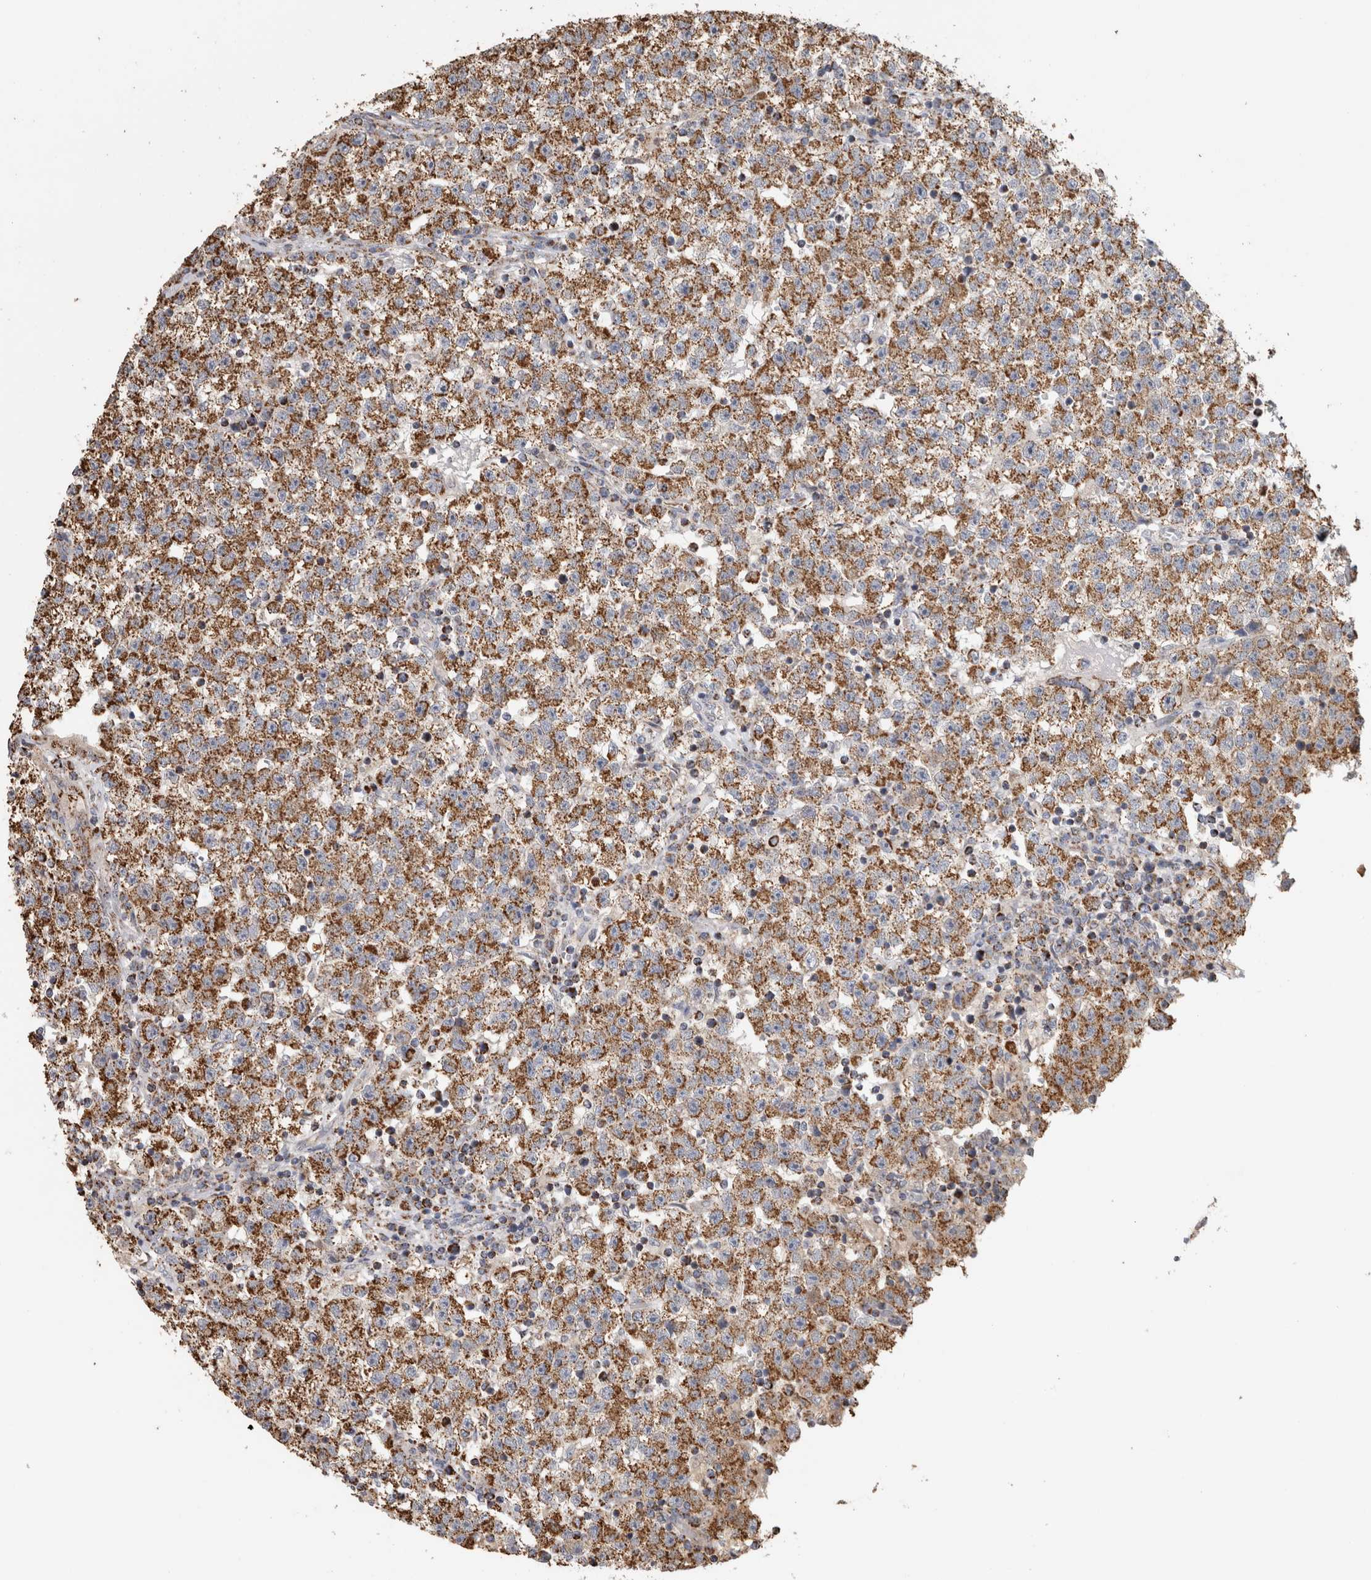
{"staining": {"intensity": "moderate", "quantity": ">75%", "location": "cytoplasmic/membranous"}, "tissue": "testis cancer", "cell_type": "Tumor cells", "image_type": "cancer", "snomed": [{"axis": "morphology", "description": "Seminoma, NOS"}, {"axis": "topography", "description": "Testis"}], "caption": "Immunohistochemical staining of testis cancer demonstrates medium levels of moderate cytoplasmic/membranous protein staining in about >75% of tumor cells.", "gene": "ST8SIA1", "patient": {"sex": "male", "age": 22}}